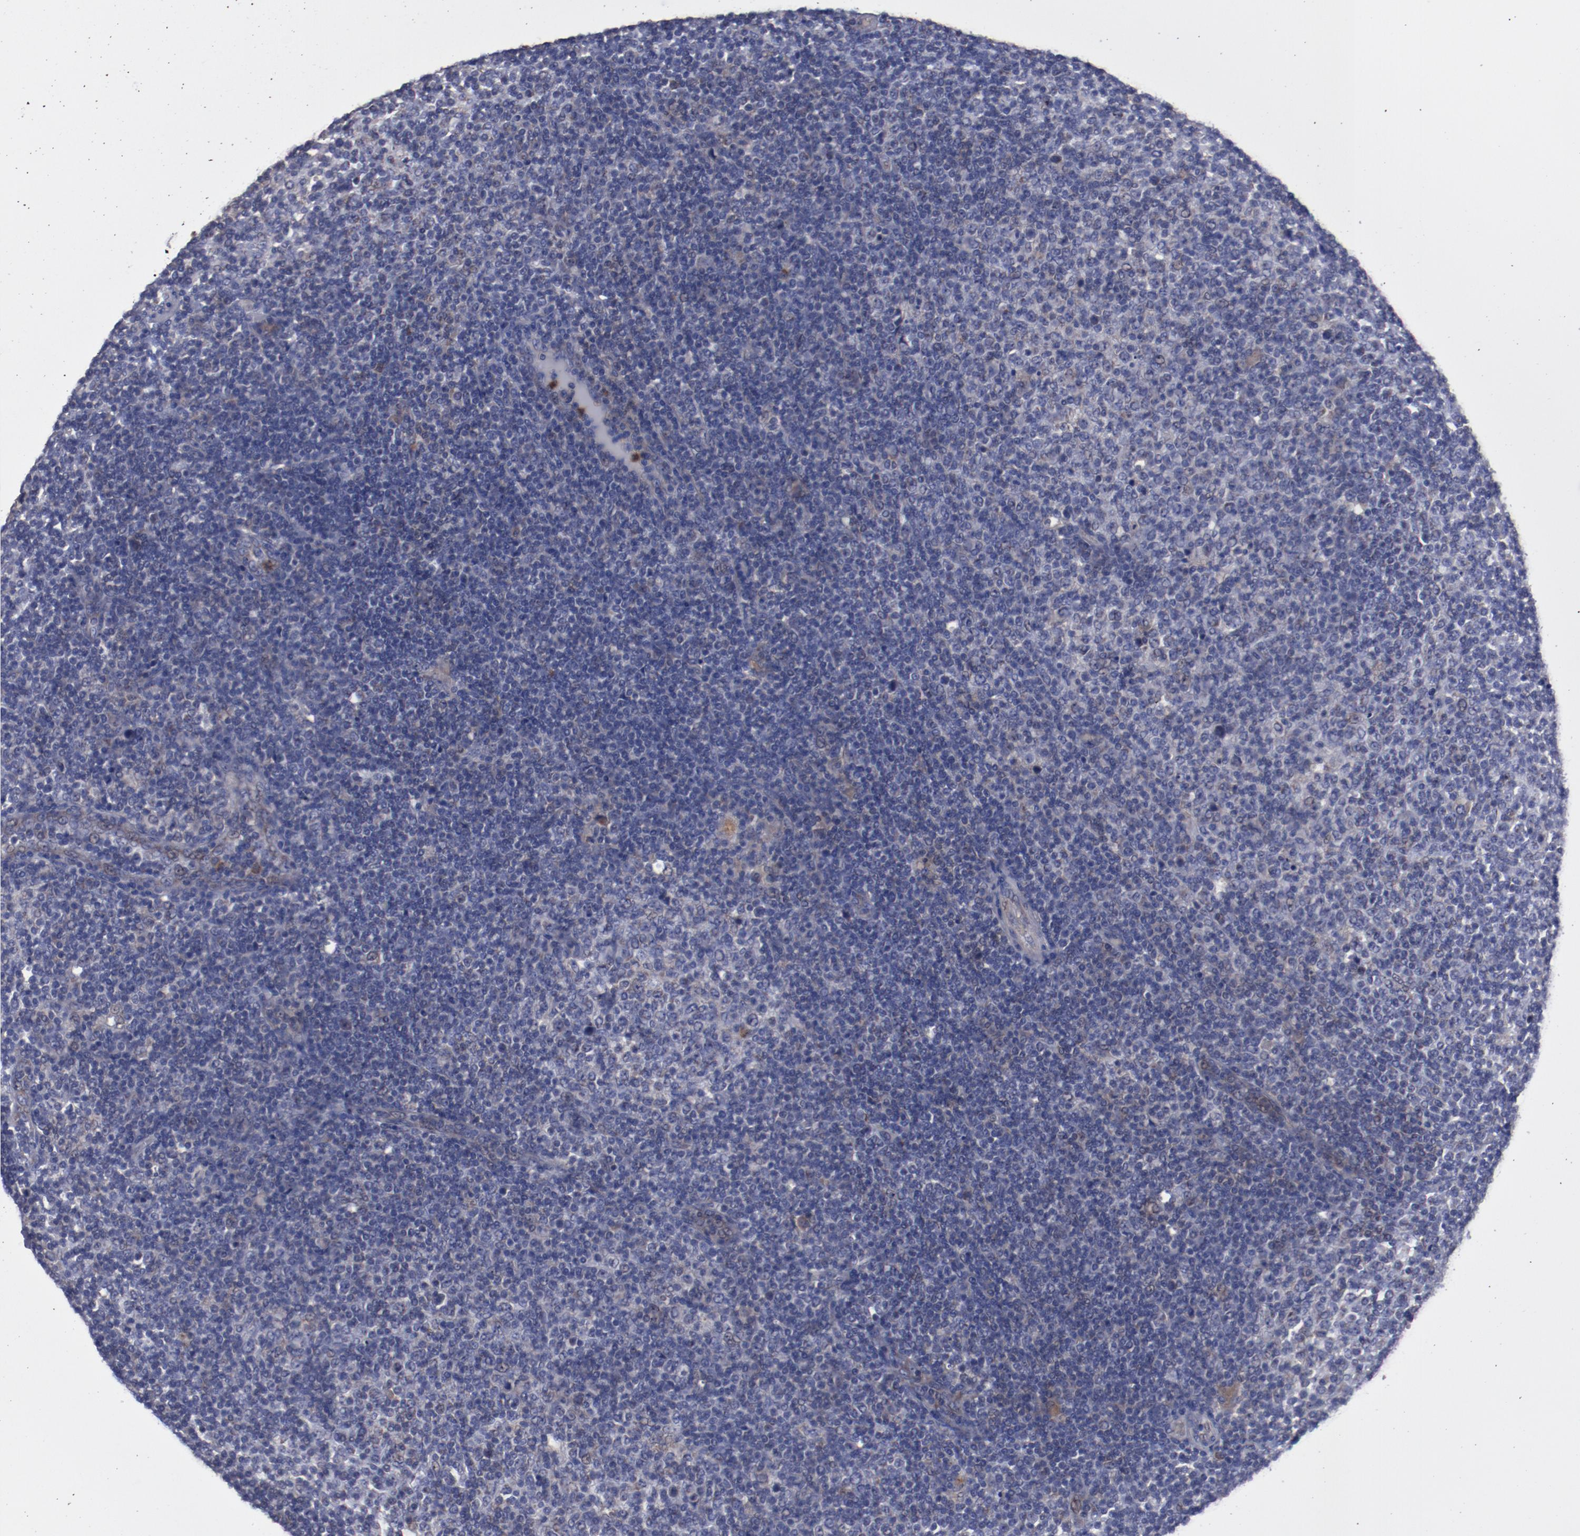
{"staining": {"intensity": "weak", "quantity": "<25%", "location": "cytoplasmic/membranous"}, "tissue": "lymphoma", "cell_type": "Tumor cells", "image_type": "cancer", "snomed": [{"axis": "morphology", "description": "Malignant lymphoma, non-Hodgkin's type, Low grade"}, {"axis": "topography", "description": "Lymph node"}], "caption": "Lymphoma was stained to show a protein in brown. There is no significant staining in tumor cells.", "gene": "FGR", "patient": {"sex": "male", "age": 70}}